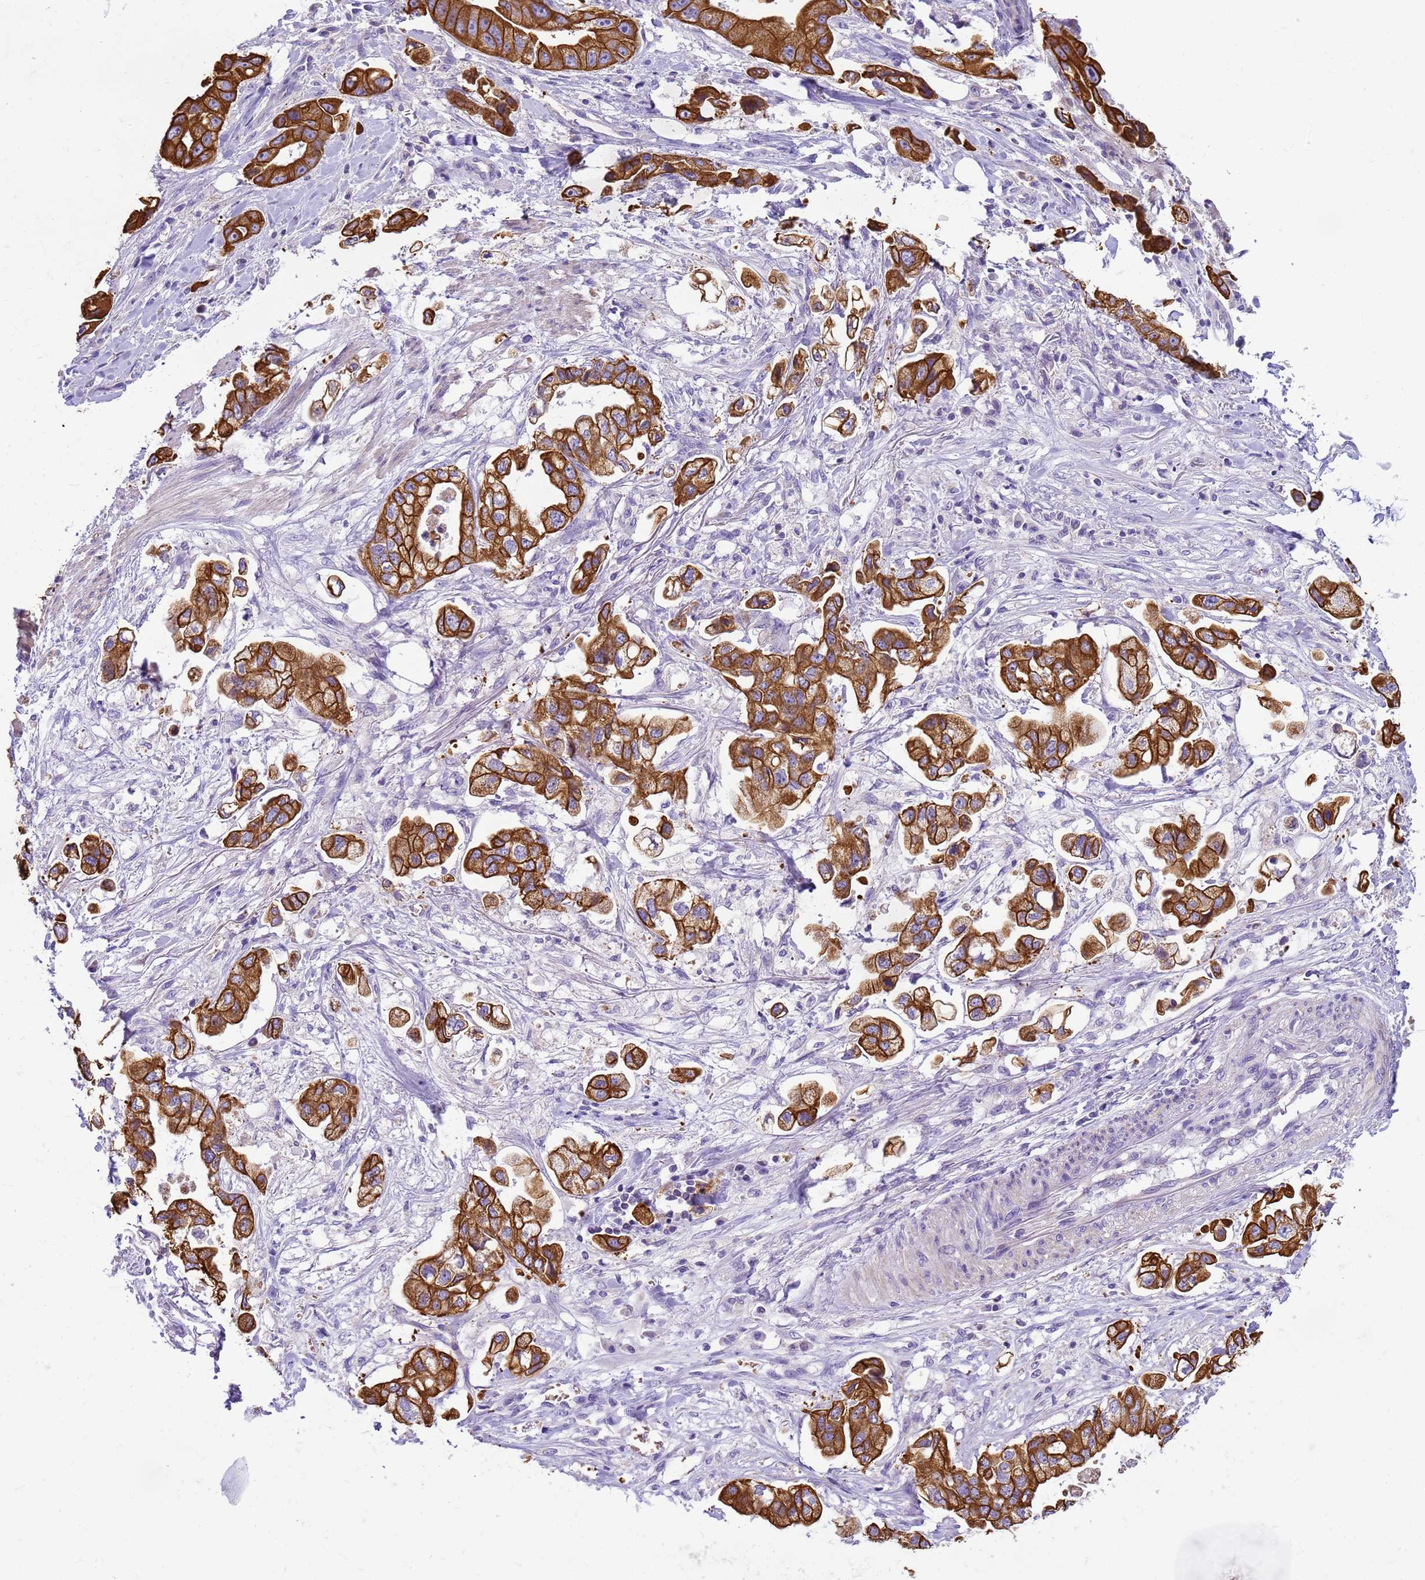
{"staining": {"intensity": "strong", "quantity": ">75%", "location": "cytoplasmic/membranous"}, "tissue": "stomach cancer", "cell_type": "Tumor cells", "image_type": "cancer", "snomed": [{"axis": "morphology", "description": "Adenocarcinoma, NOS"}, {"axis": "topography", "description": "Stomach"}], "caption": "Immunohistochemical staining of stomach cancer (adenocarcinoma) shows high levels of strong cytoplasmic/membranous protein expression in about >75% of tumor cells. The protein is stained brown, and the nuclei are stained in blue (DAB IHC with brightfield microscopy, high magnification).", "gene": "PIEZO2", "patient": {"sex": "male", "age": 62}}